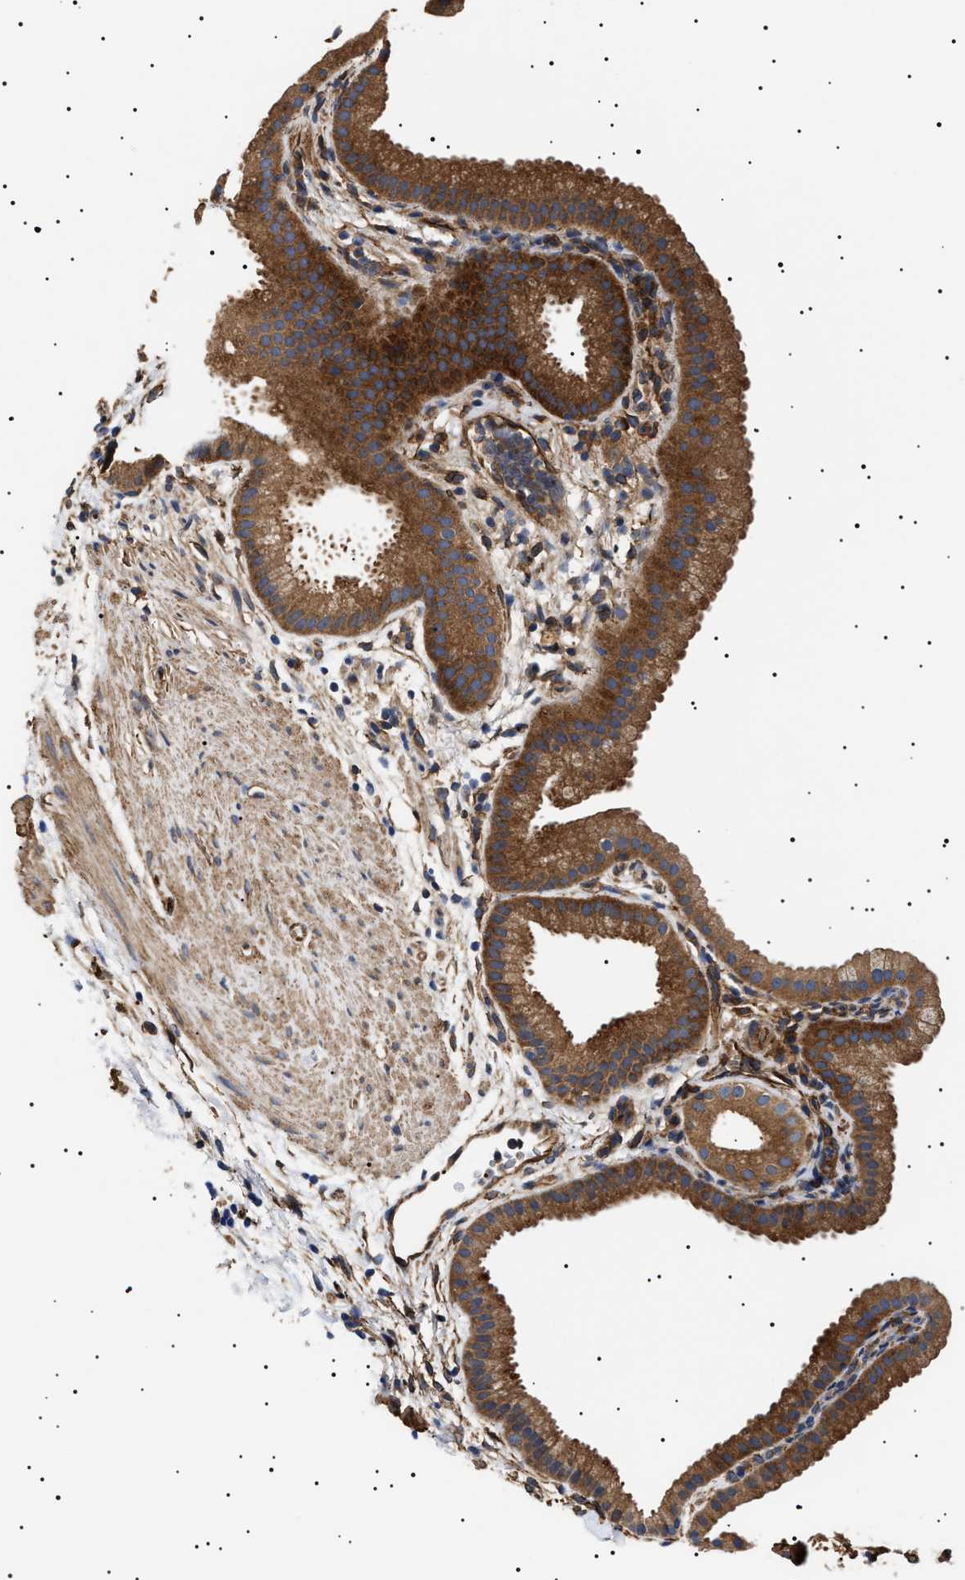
{"staining": {"intensity": "strong", "quantity": ">75%", "location": "cytoplasmic/membranous"}, "tissue": "gallbladder", "cell_type": "Glandular cells", "image_type": "normal", "snomed": [{"axis": "morphology", "description": "Normal tissue, NOS"}, {"axis": "topography", "description": "Gallbladder"}], "caption": "Gallbladder stained with DAB IHC displays high levels of strong cytoplasmic/membranous expression in approximately >75% of glandular cells.", "gene": "TPP2", "patient": {"sex": "female", "age": 64}}